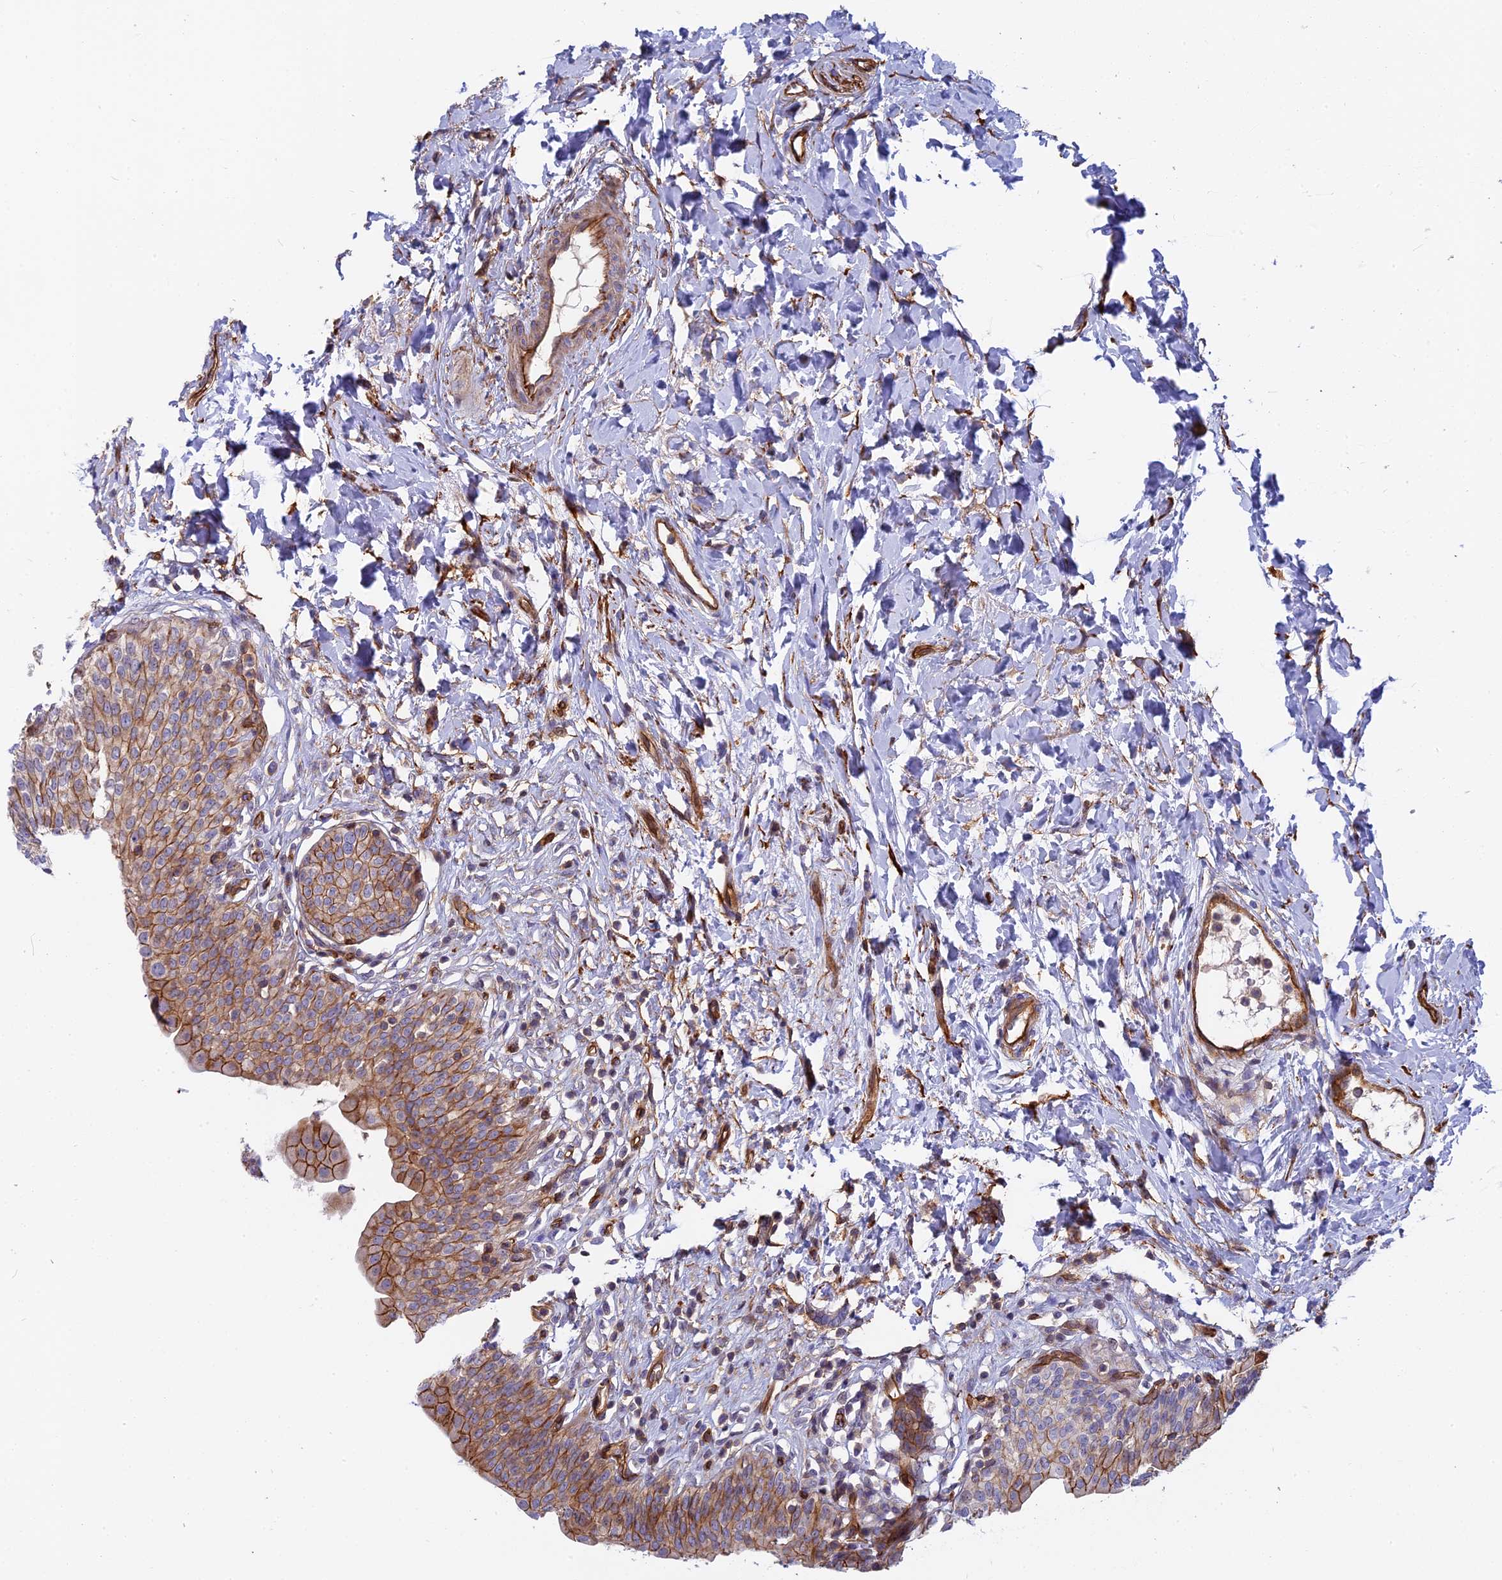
{"staining": {"intensity": "moderate", "quantity": ">75%", "location": "cytoplasmic/membranous"}, "tissue": "urinary bladder", "cell_type": "Urothelial cells", "image_type": "normal", "snomed": [{"axis": "morphology", "description": "Normal tissue, NOS"}, {"axis": "topography", "description": "Urinary bladder"}], "caption": "Protein analysis of benign urinary bladder demonstrates moderate cytoplasmic/membranous expression in approximately >75% of urothelial cells. Immunohistochemistry (ihc) stains the protein in brown and the nuclei are stained blue.", "gene": "CNBD2", "patient": {"sex": "male", "age": 83}}